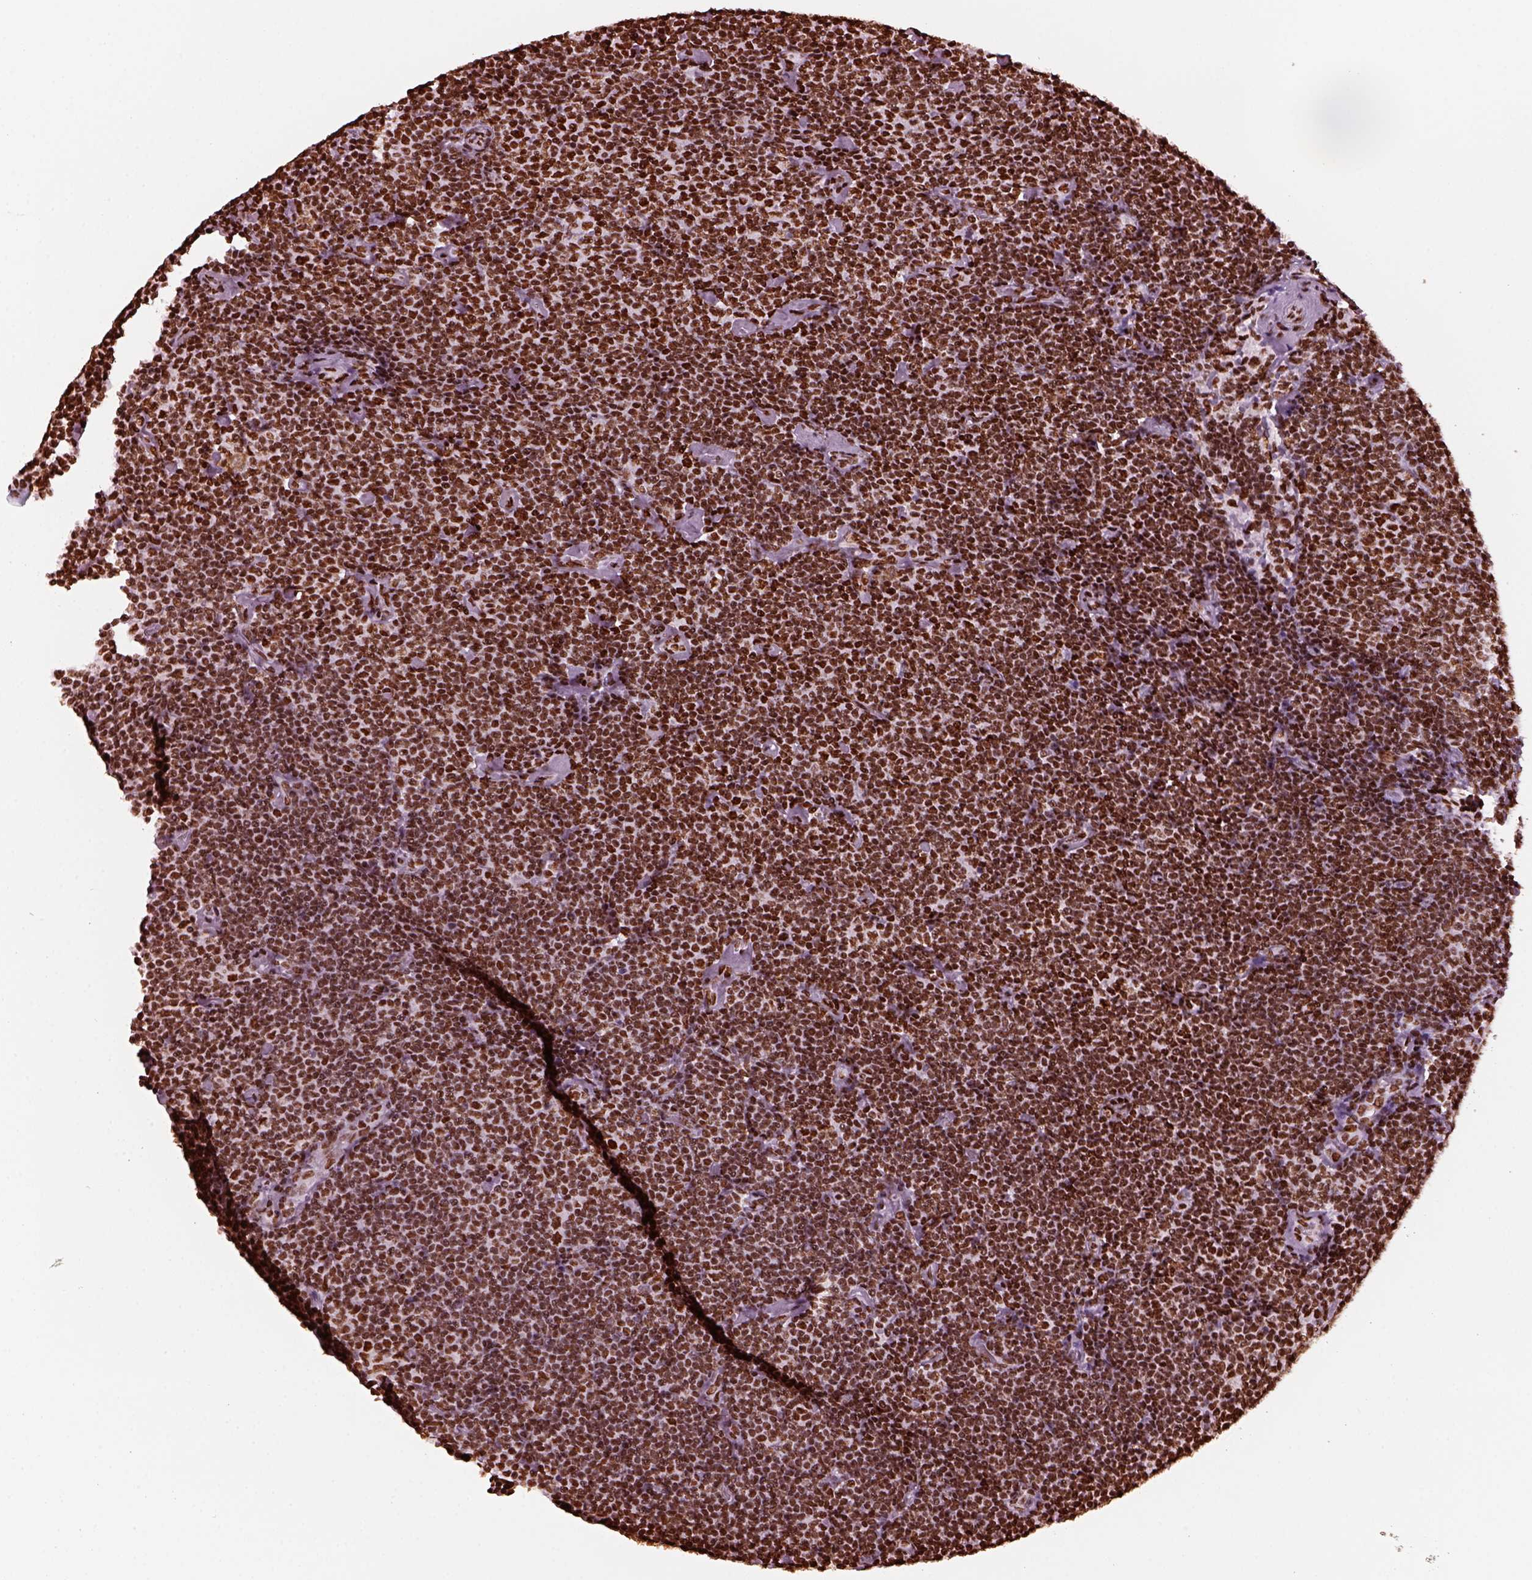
{"staining": {"intensity": "strong", "quantity": ">75%", "location": "nuclear"}, "tissue": "lymphoma", "cell_type": "Tumor cells", "image_type": "cancer", "snomed": [{"axis": "morphology", "description": "Malignant lymphoma, non-Hodgkin's type, Low grade"}, {"axis": "topography", "description": "Lymph node"}], "caption": "This is an image of IHC staining of low-grade malignant lymphoma, non-Hodgkin's type, which shows strong staining in the nuclear of tumor cells.", "gene": "CBFA2T3", "patient": {"sex": "male", "age": 81}}